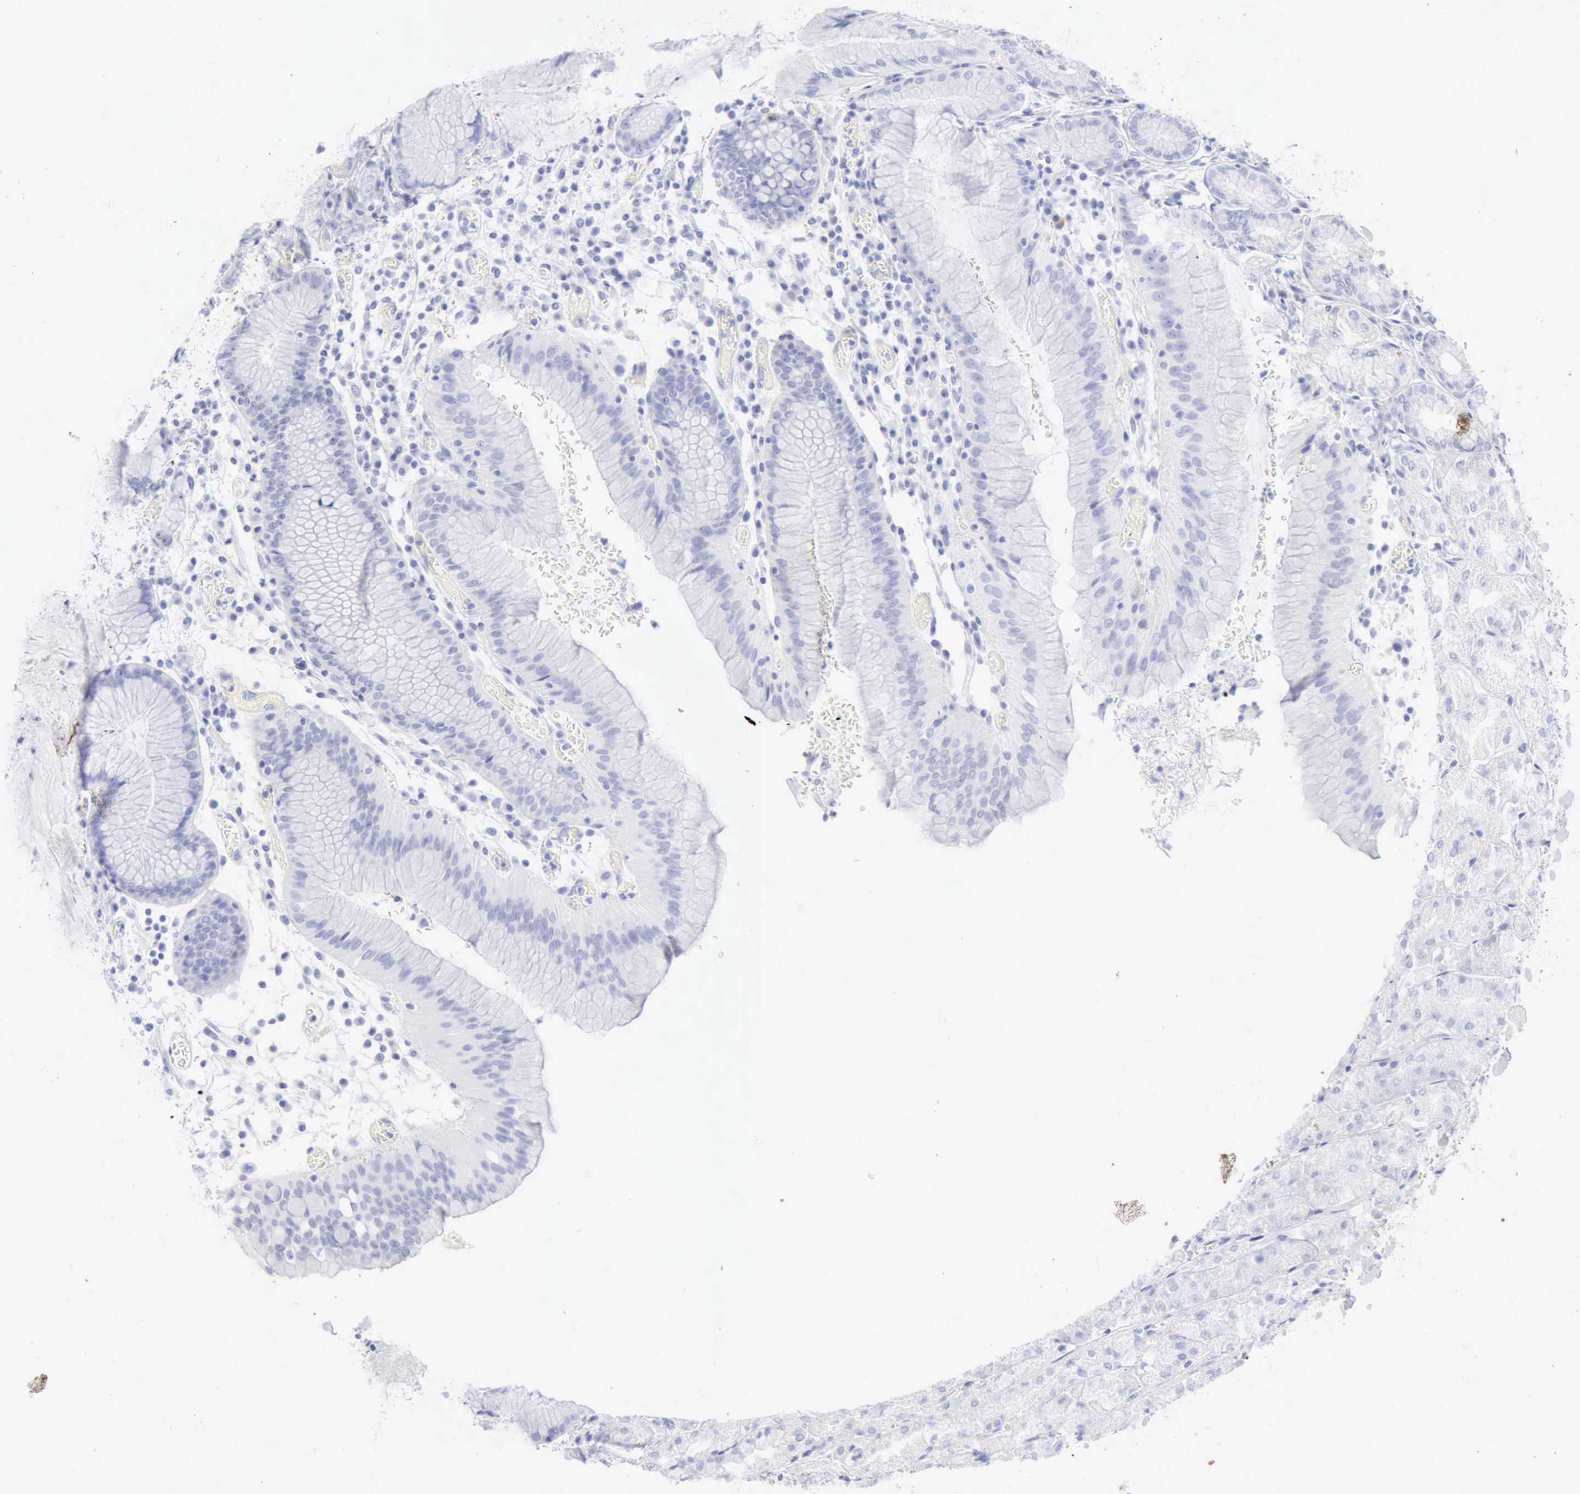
{"staining": {"intensity": "negative", "quantity": "none", "location": "none"}, "tissue": "stomach", "cell_type": "Glandular cells", "image_type": "normal", "snomed": [{"axis": "morphology", "description": "Normal tissue, NOS"}, {"axis": "topography", "description": "Stomach, lower"}], "caption": "The immunohistochemistry photomicrograph has no significant staining in glandular cells of stomach. (Brightfield microscopy of DAB IHC at high magnification).", "gene": "KRT5", "patient": {"sex": "female", "age": 73}}